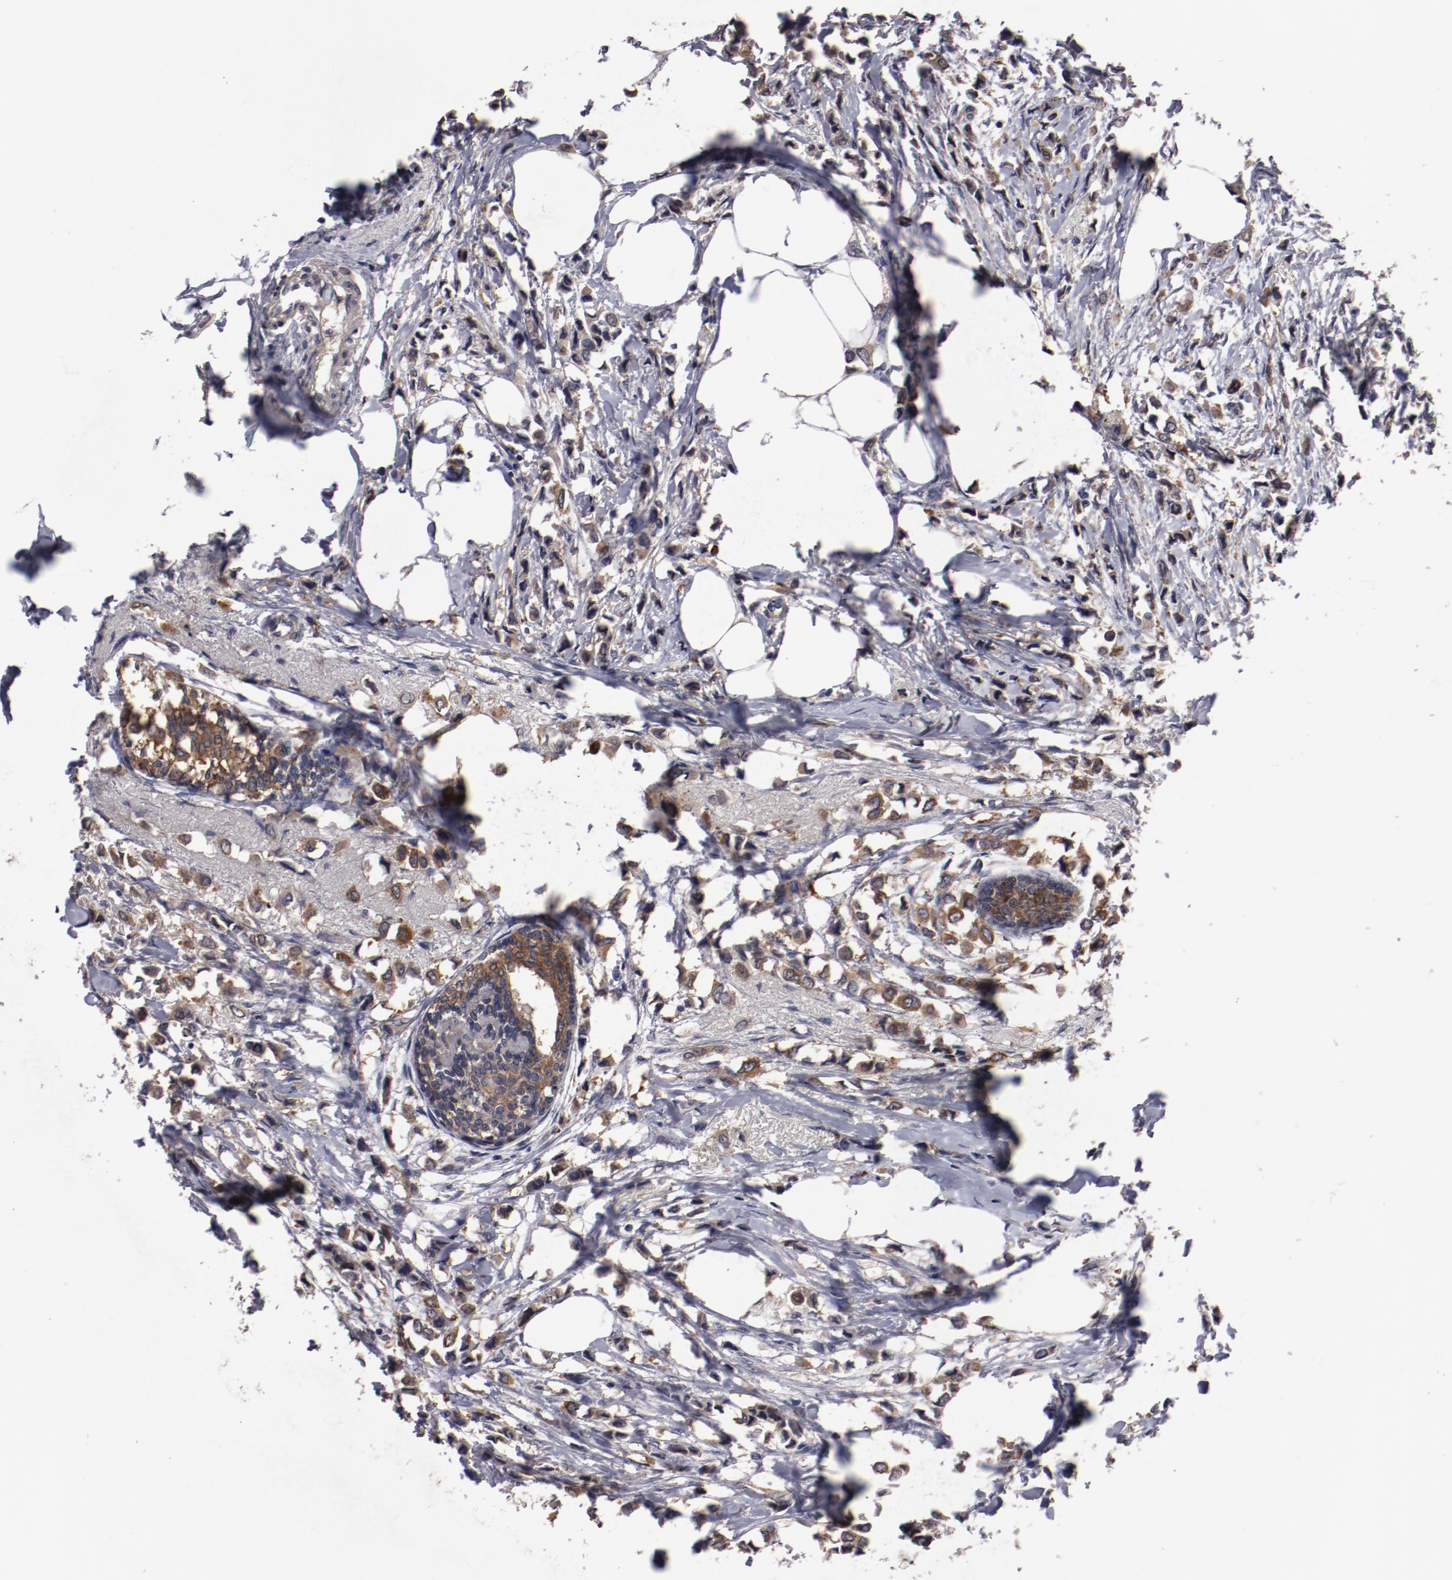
{"staining": {"intensity": "moderate", "quantity": ">75%", "location": "cytoplasmic/membranous"}, "tissue": "breast cancer", "cell_type": "Tumor cells", "image_type": "cancer", "snomed": [{"axis": "morphology", "description": "Lobular carcinoma"}, {"axis": "topography", "description": "Breast"}], "caption": "Moderate cytoplasmic/membranous staining is identified in approximately >75% of tumor cells in breast cancer (lobular carcinoma).", "gene": "LRRC75B", "patient": {"sex": "female", "age": 51}}